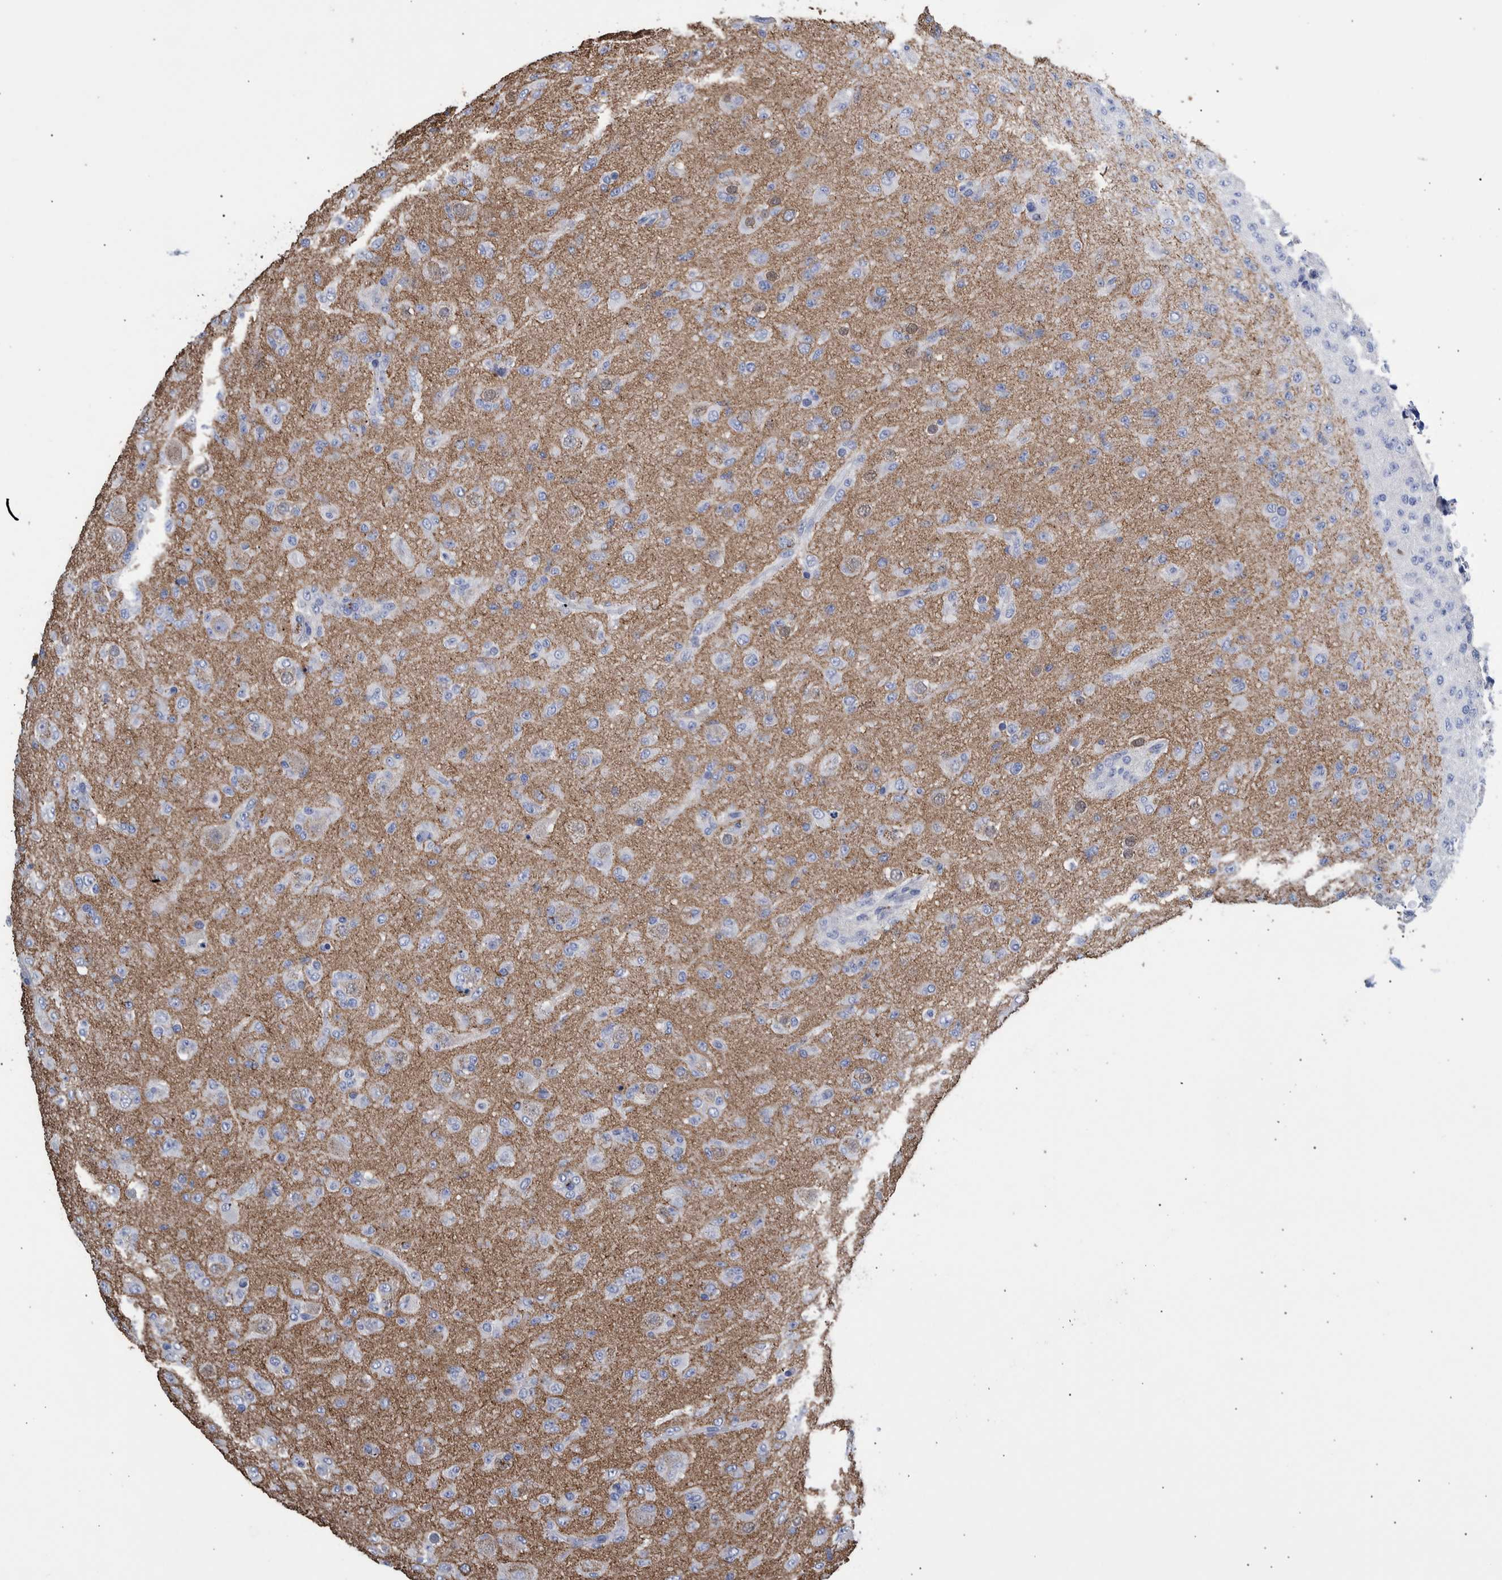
{"staining": {"intensity": "negative", "quantity": "none", "location": "none"}, "tissue": "glioma", "cell_type": "Tumor cells", "image_type": "cancer", "snomed": [{"axis": "morphology", "description": "Glioma, malignant, Low grade"}, {"axis": "topography", "description": "Brain"}], "caption": "The immunohistochemistry (IHC) photomicrograph has no significant expression in tumor cells of glioma tissue.", "gene": "PPP3CC", "patient": {"sex": "male", "age": 65}}